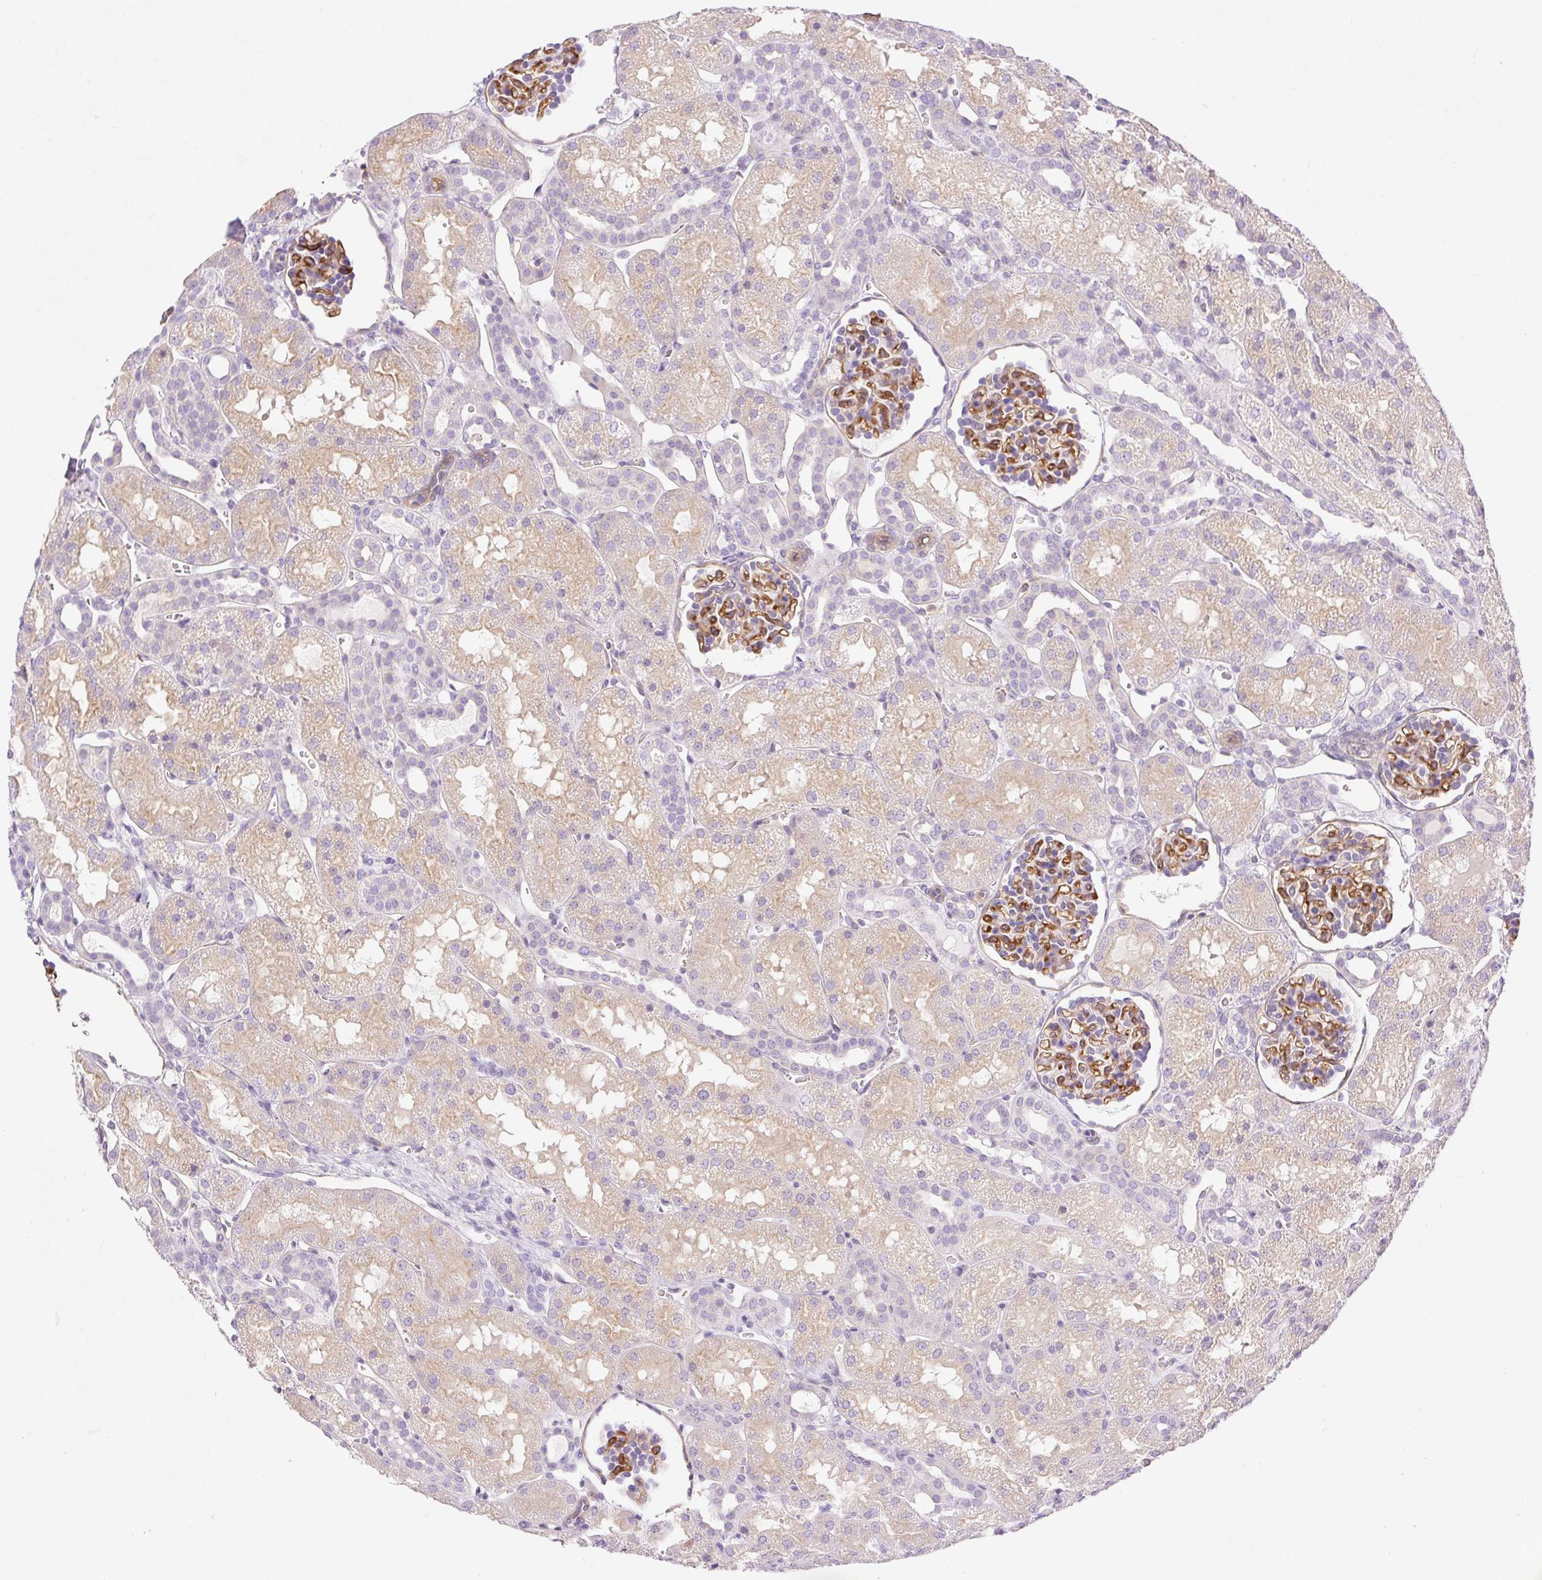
{"staining": {"intensity": "strong", "quantity": "25%-75%", "location": "cytoplasmic/membranous"}, "tissue": "kidney", "cell_type": "Cells in glomeruli", "image_type": "normal", "snomed": [{"axis": "morphology", "description": "Normal tissue, NOS"}, {"axis": "topography", "description": "Kidney"}], "caption": "Immunohistochemistry of normal kidney reveals high levels of strong cytoplasmic/membranous staining in approximately 25%-75% of cells in glomeruli. The protein of interest is shown in brown color, while the nuclei are stained blue.", "gene": "EHD1", "patient": {"sex": "male", "age": 2}}